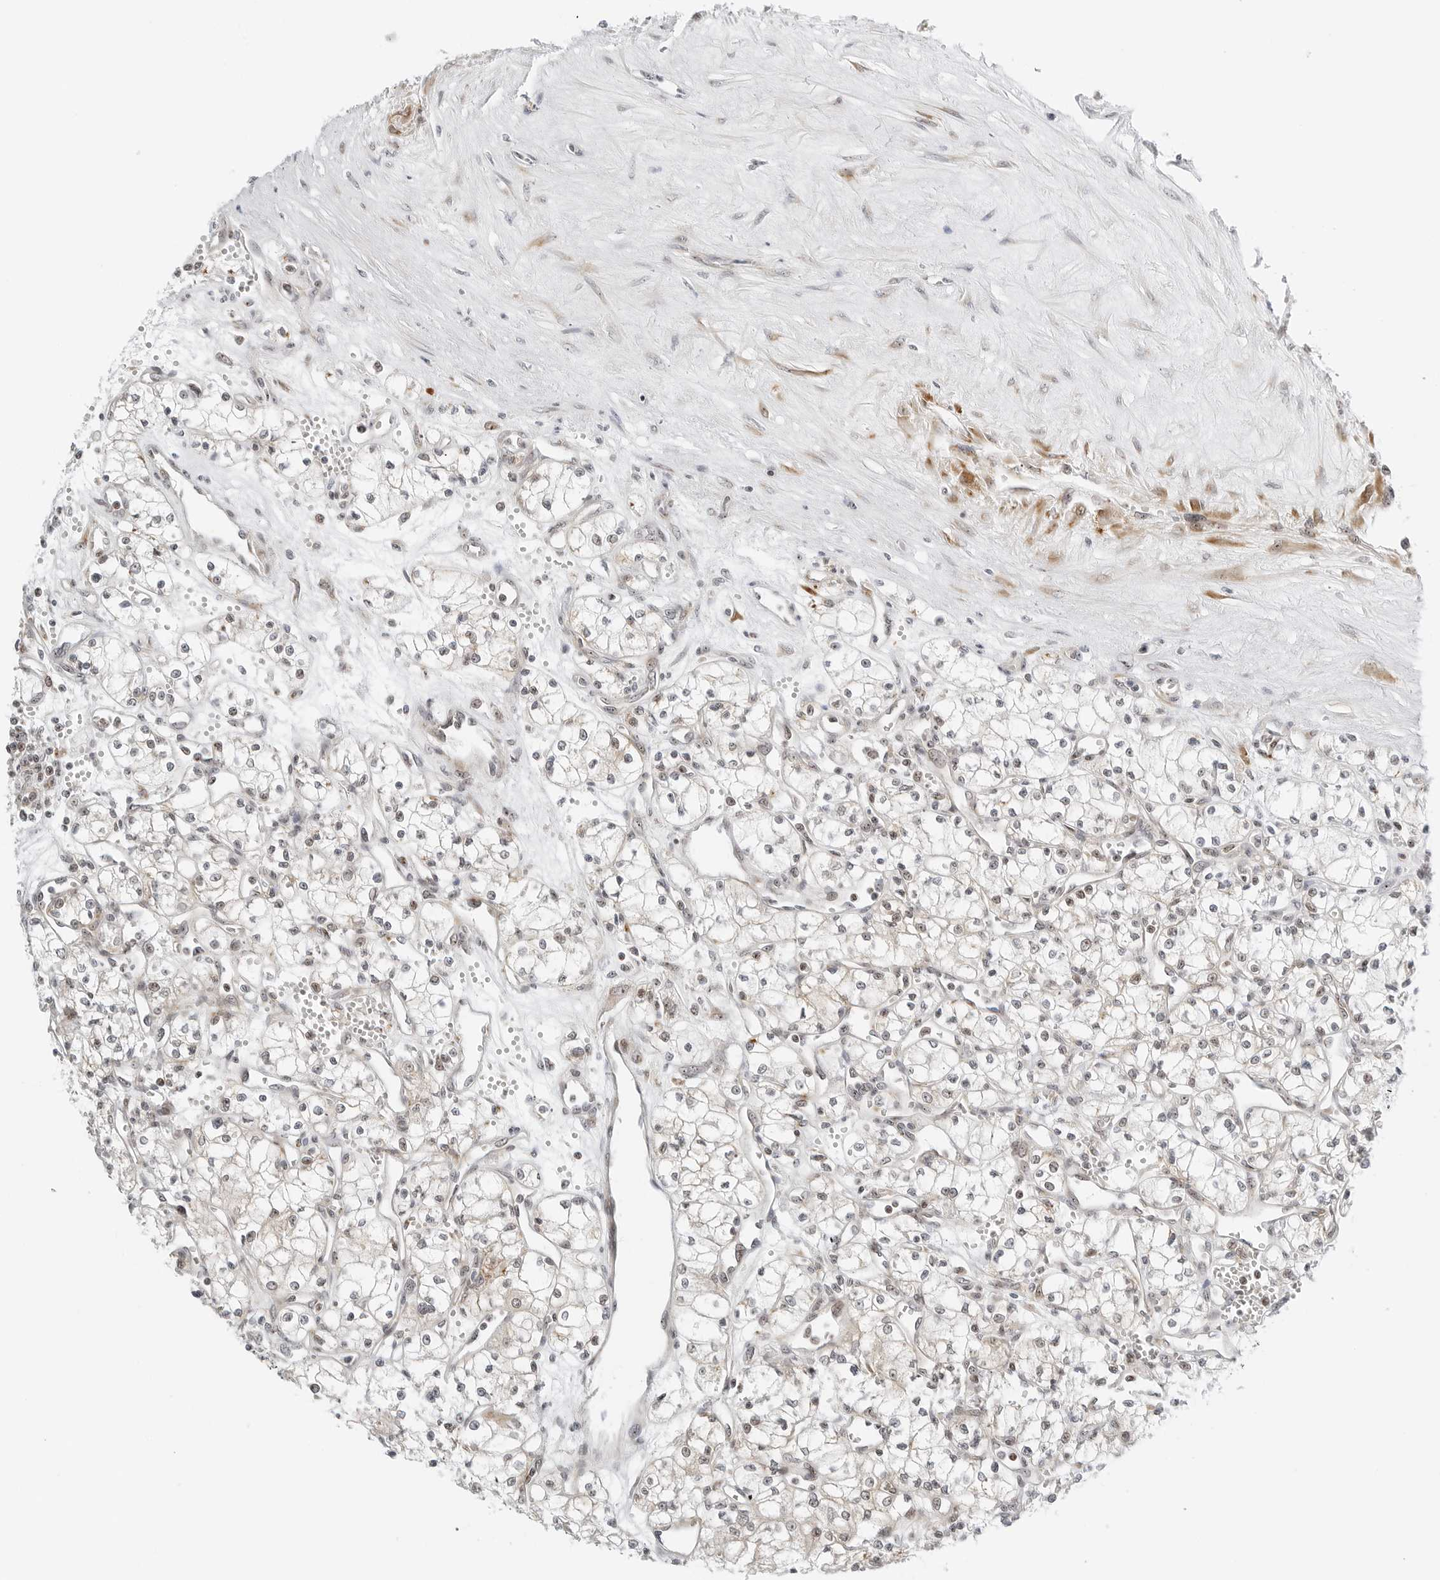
{"staining": {"intensity": "weak", "quantity": "<25%", "location": "nuclear"}, "tissue": "renal cancer", "cell_type": "Tumor cells", "image_type": "cancer", "snomed": [{"axis": "morphology", "description": "Adenocarcinoma, NOS"}, {"axis": "topography", "description": "Kidney"}], "caption": "High power microscopy micrograph of an immunohistochemistry (IHC) image of adenocarcinoma (renal), revealing no significant staining in tumor cells.", "gene": "RIMKLA", "patient": {"sex": "male", "age": 59}}